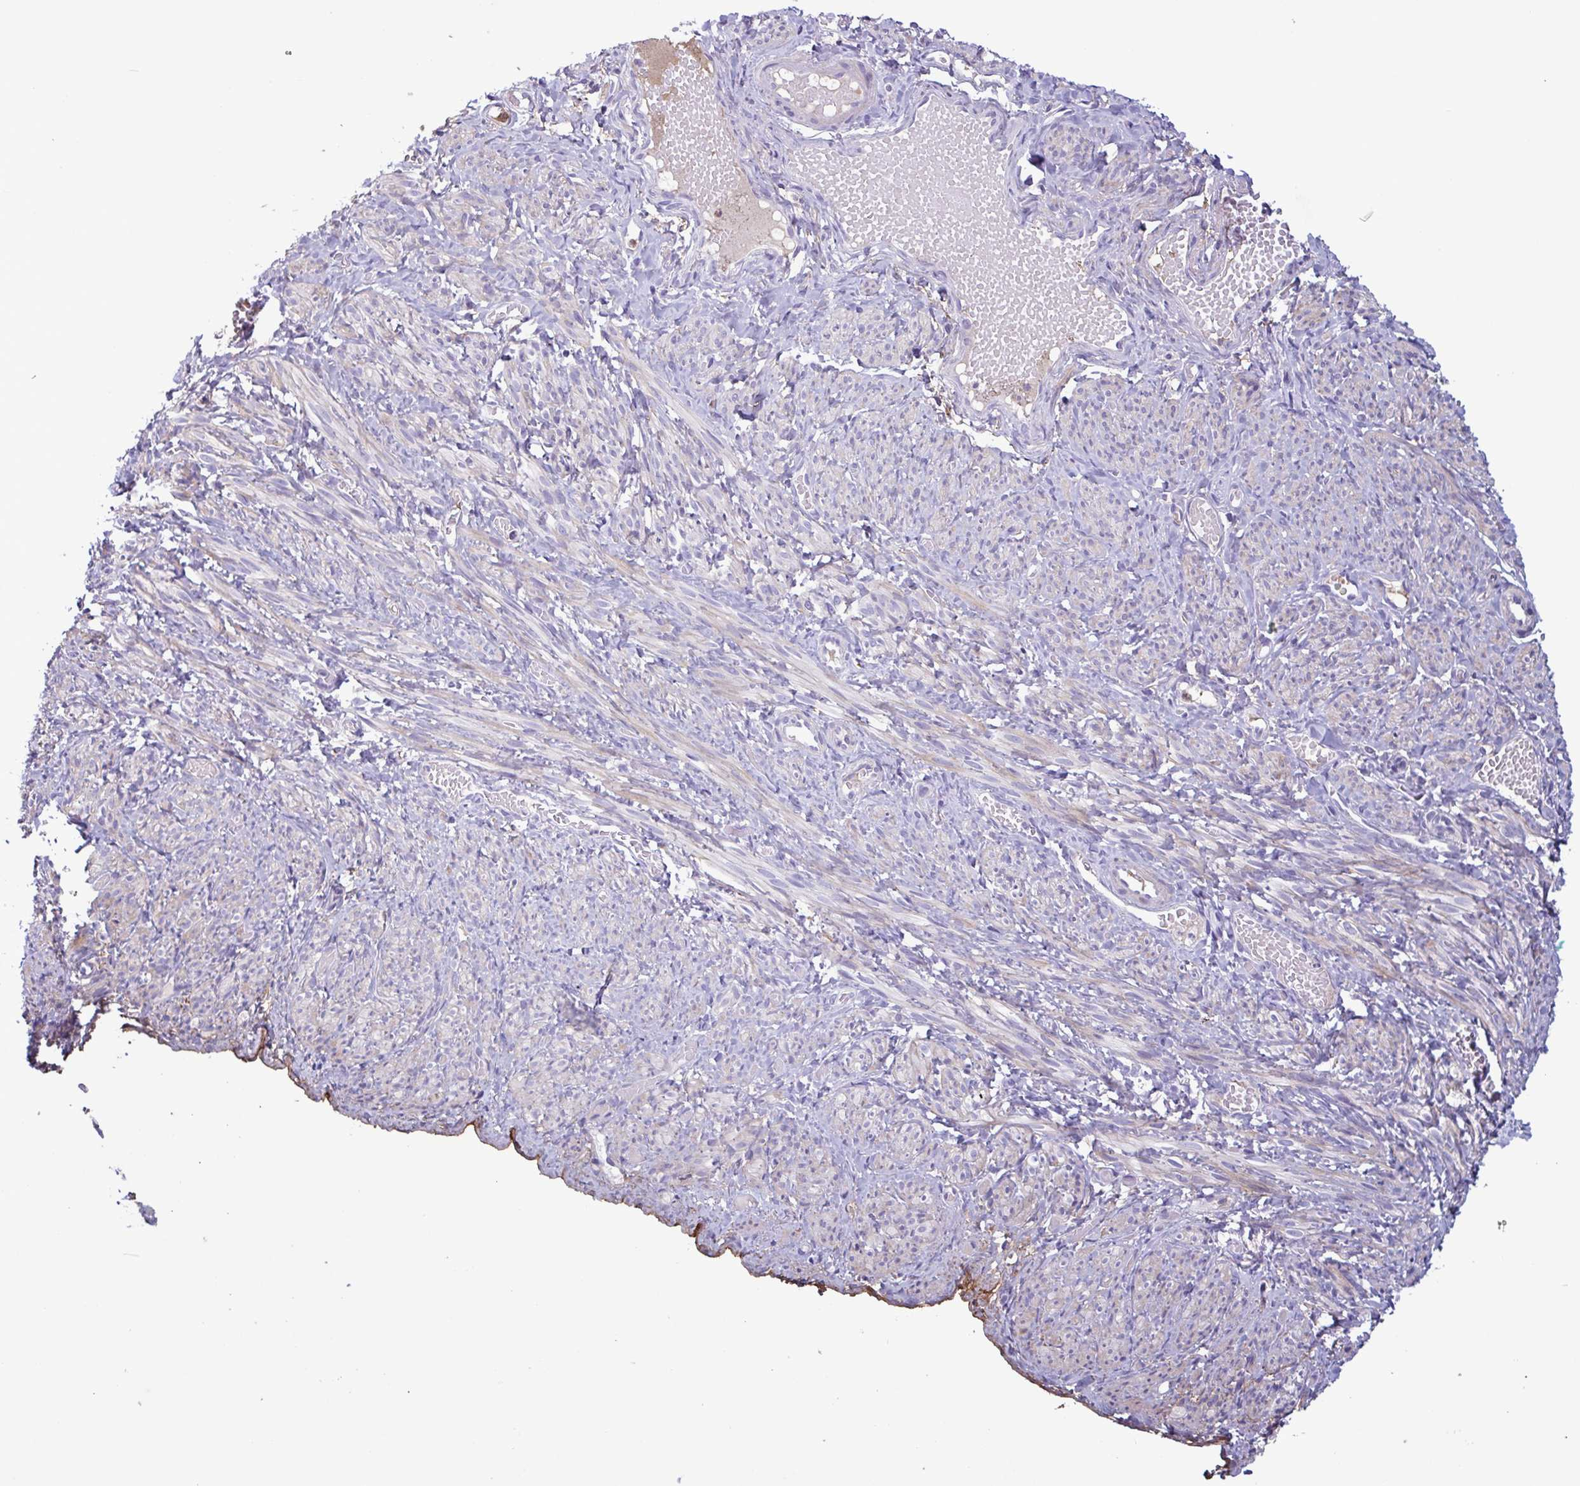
{"staining": {"intensity": "weak", "quantity": "25%-75%", "location": "cytoplasmic/membranous"}, "tissue": "smooth muscle", "cell_type": "Smooth muscle cells", "image_type": "normal", "snomed": [{"axis": "morphology", "description": "Normal tissue, NOS"}, {"axis": "topography", "description": "Smooth muscle"}], "caption": "Immunohistochemical staining of normal smooth muscle exhibits low levels of weak cytoplasmic/membranous expression in about 25%-75% of smooth muscle cells. (Stains: DAB in brown, nuclei in blue, Microscopy: brightfield microscopy at high magnification).", "gene": "F13B", "patient": {"sex": "female", "age": 65}}